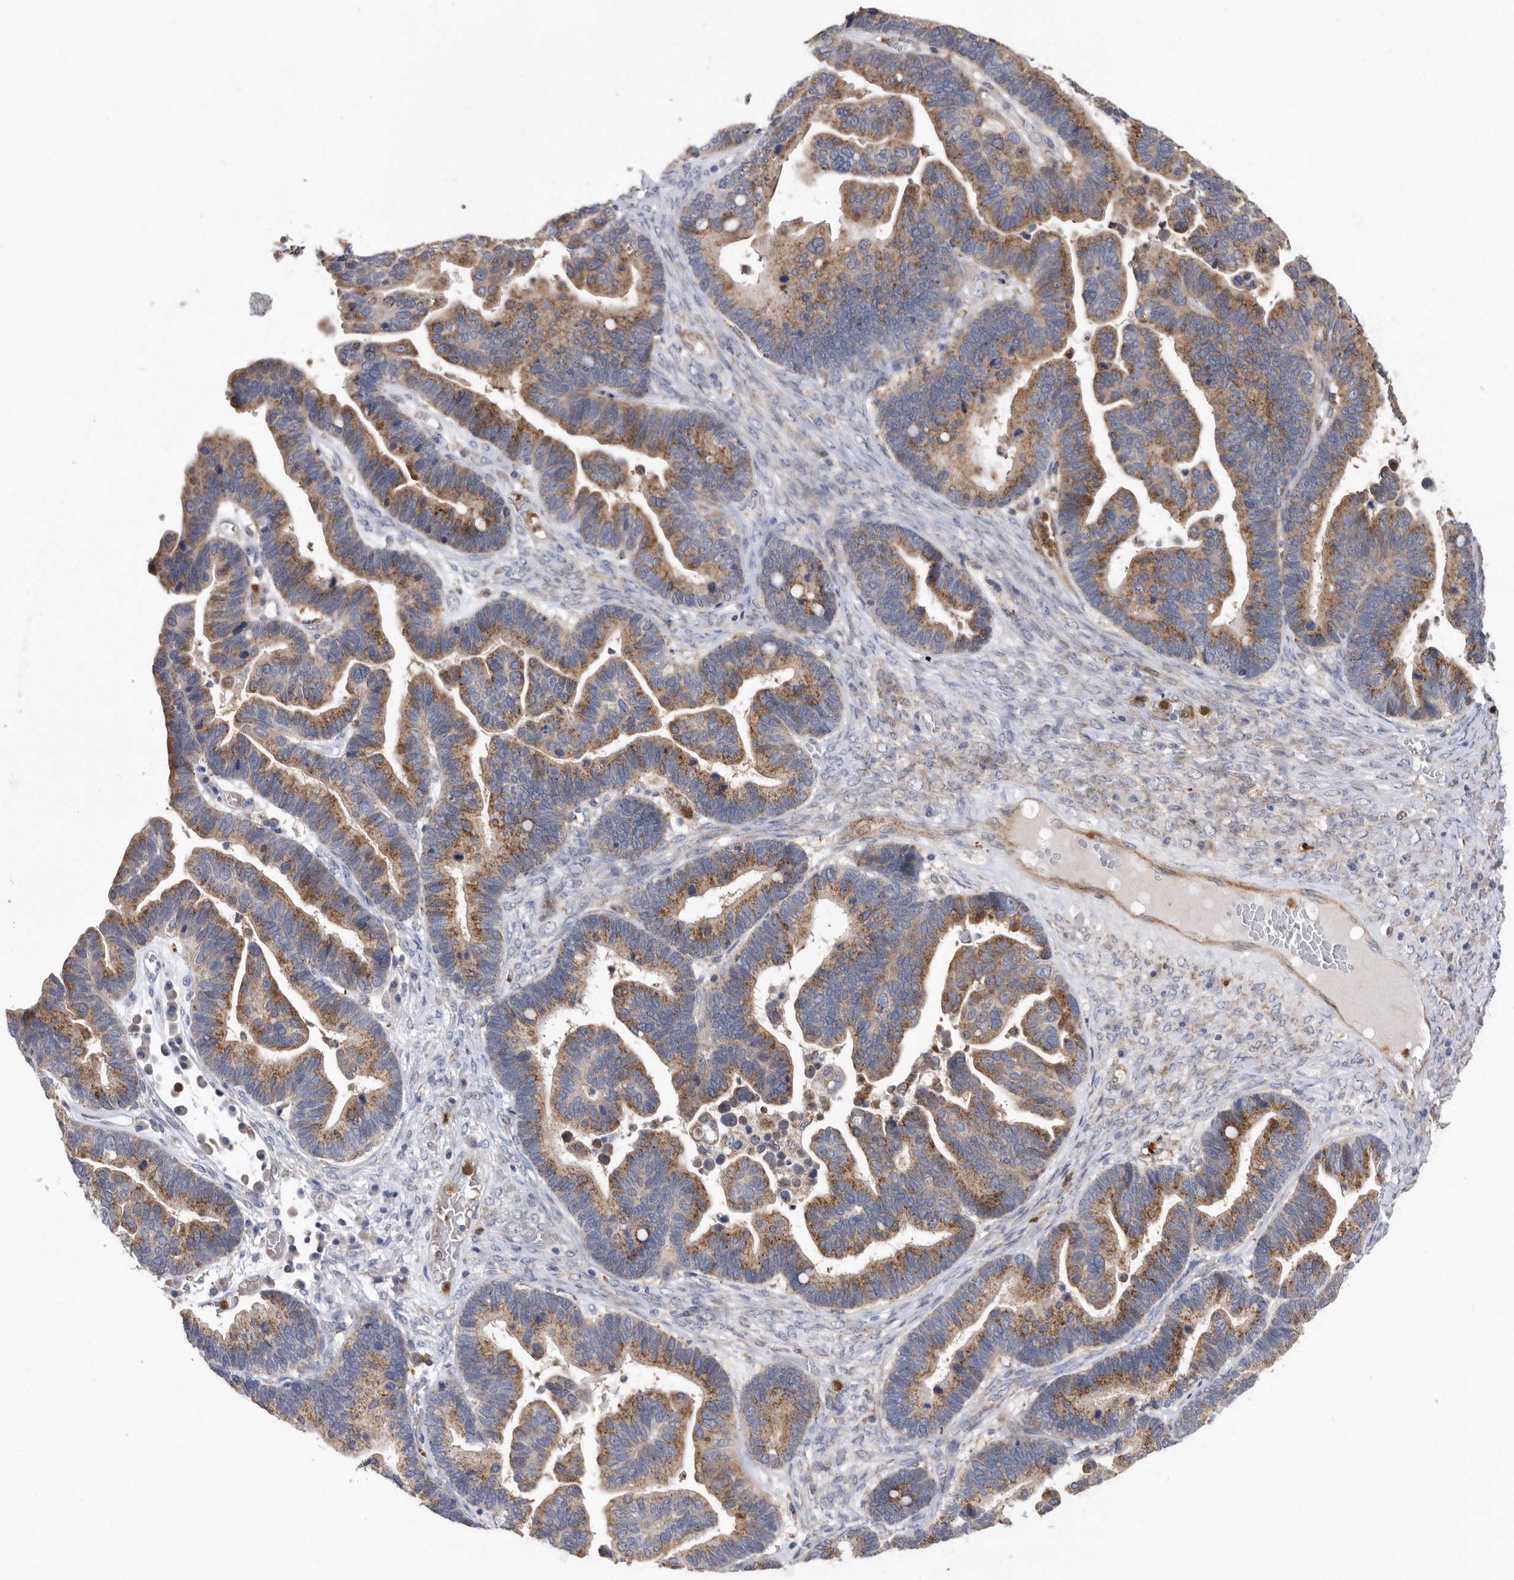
{"staining": {"intensity": "moderate", "quantity": ">75%", "location": "cytoplasmic/membranous"}, "tissue": "ovarian cancer", "cell_type": "Tumor cells", "image_type": "cancer", "snomed": [{"axis": "morphology", "description": "Cystadenocarcinoma, serous, NOS"}, {"axis": "topography", "description": "Ovary"}], "caption": "Approximately >75% of tumor cells in ovarian cancer (serous cystadenocarcinoma) show moderate cytoplasmic/membranous protein expression as visualized by brown immunohistochemical staining.", "gene": "CRISPLD2", "patient": {"sex": "female", "age": 56}}